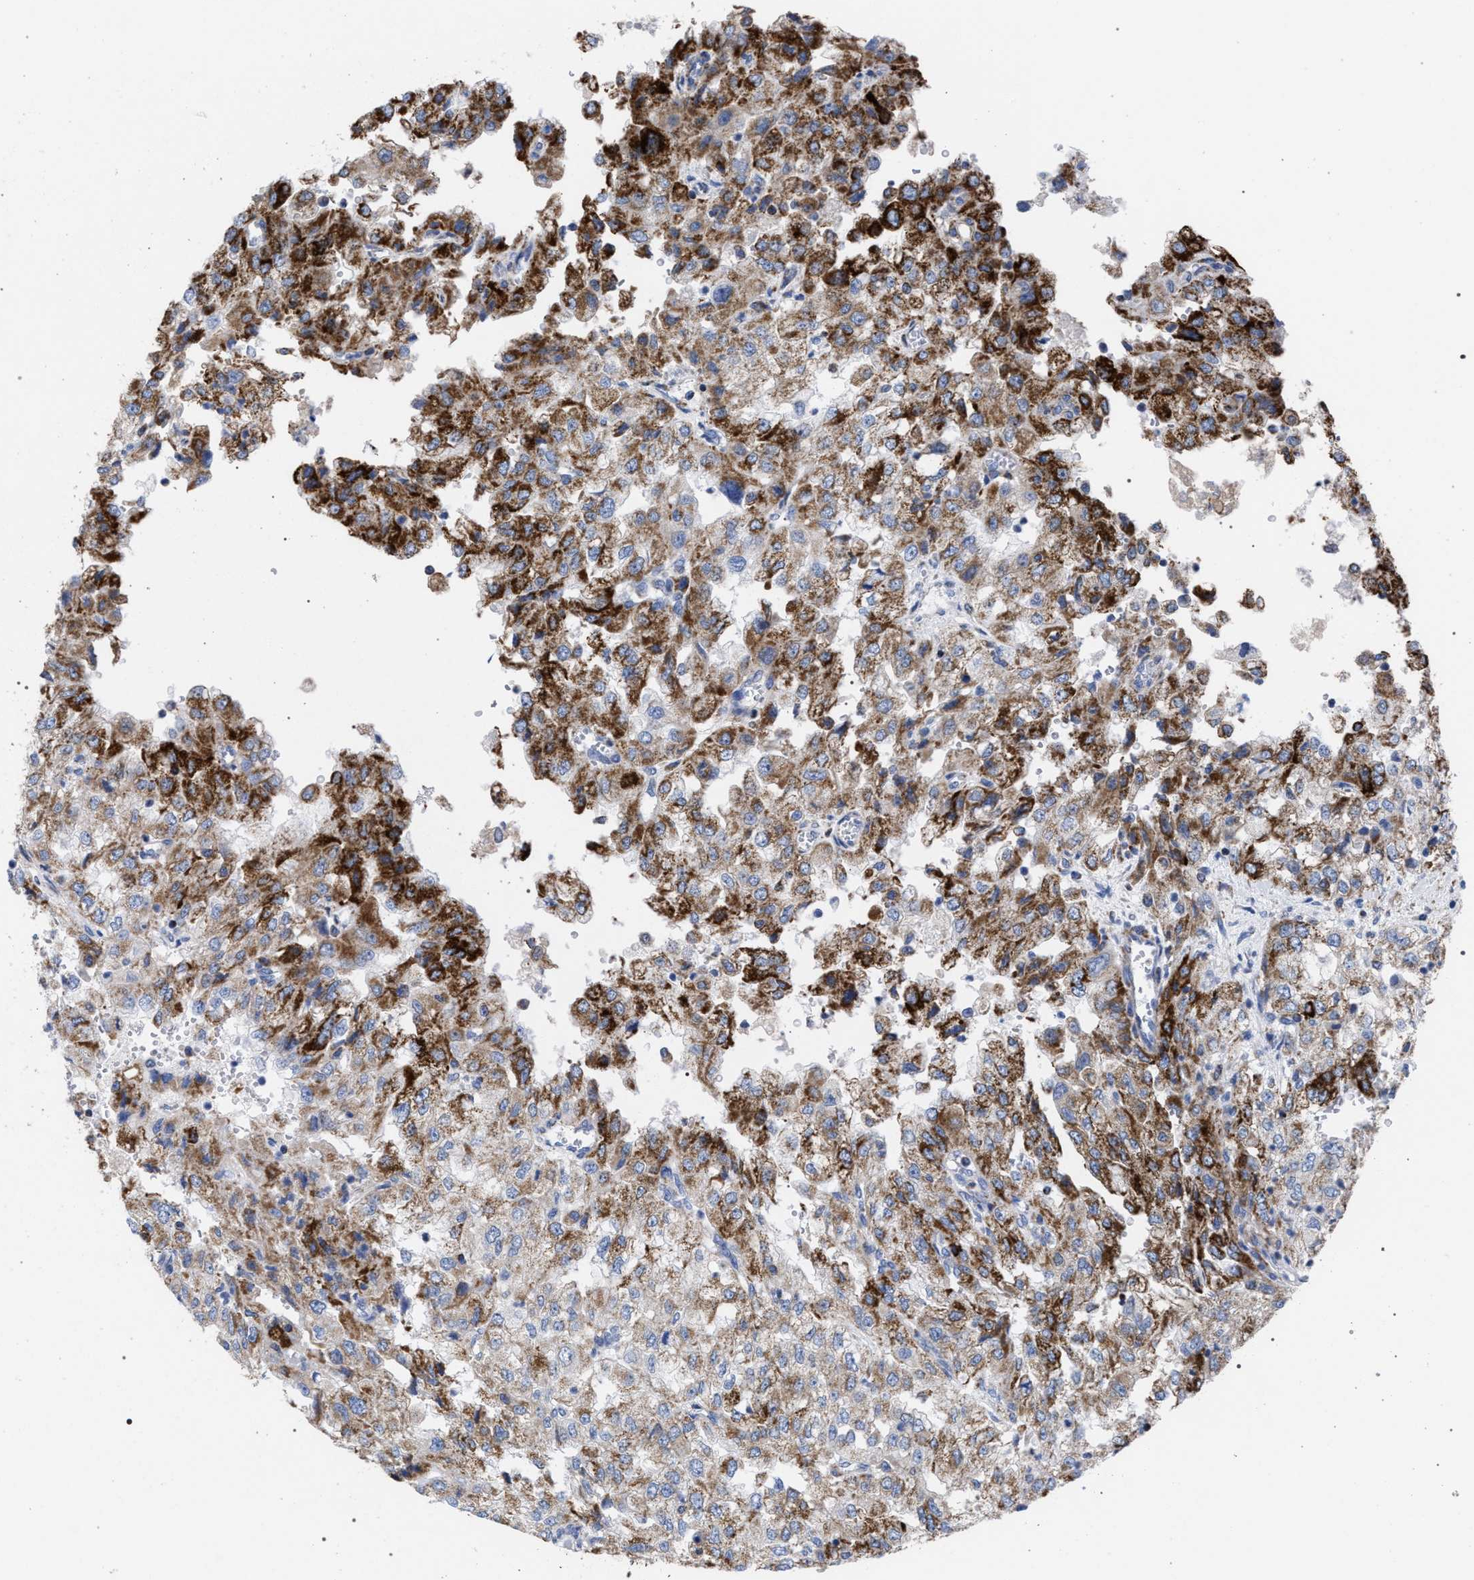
{"staining": {"intensity": "moderate", "quantity": "25%-75%", "location": "cytoplasmic/membranous"}, "tissue": "renal cancer", "cell_type": "Tumor cells", "image_type": "cancer", "snomed": [{"axis": "morphology", "description": "Adenocarcinoma, NOS"}, {"axis": "topography", "description": "Kidney"}], "caption": "The micrograph exhibits a brown stain indicating the presence of a protein in the cytoplasmic/membranous of tumor cells in adenocarcinoma (renal).", "gene": "ACADS", "patient": {"sex": "female", "age": 54}}